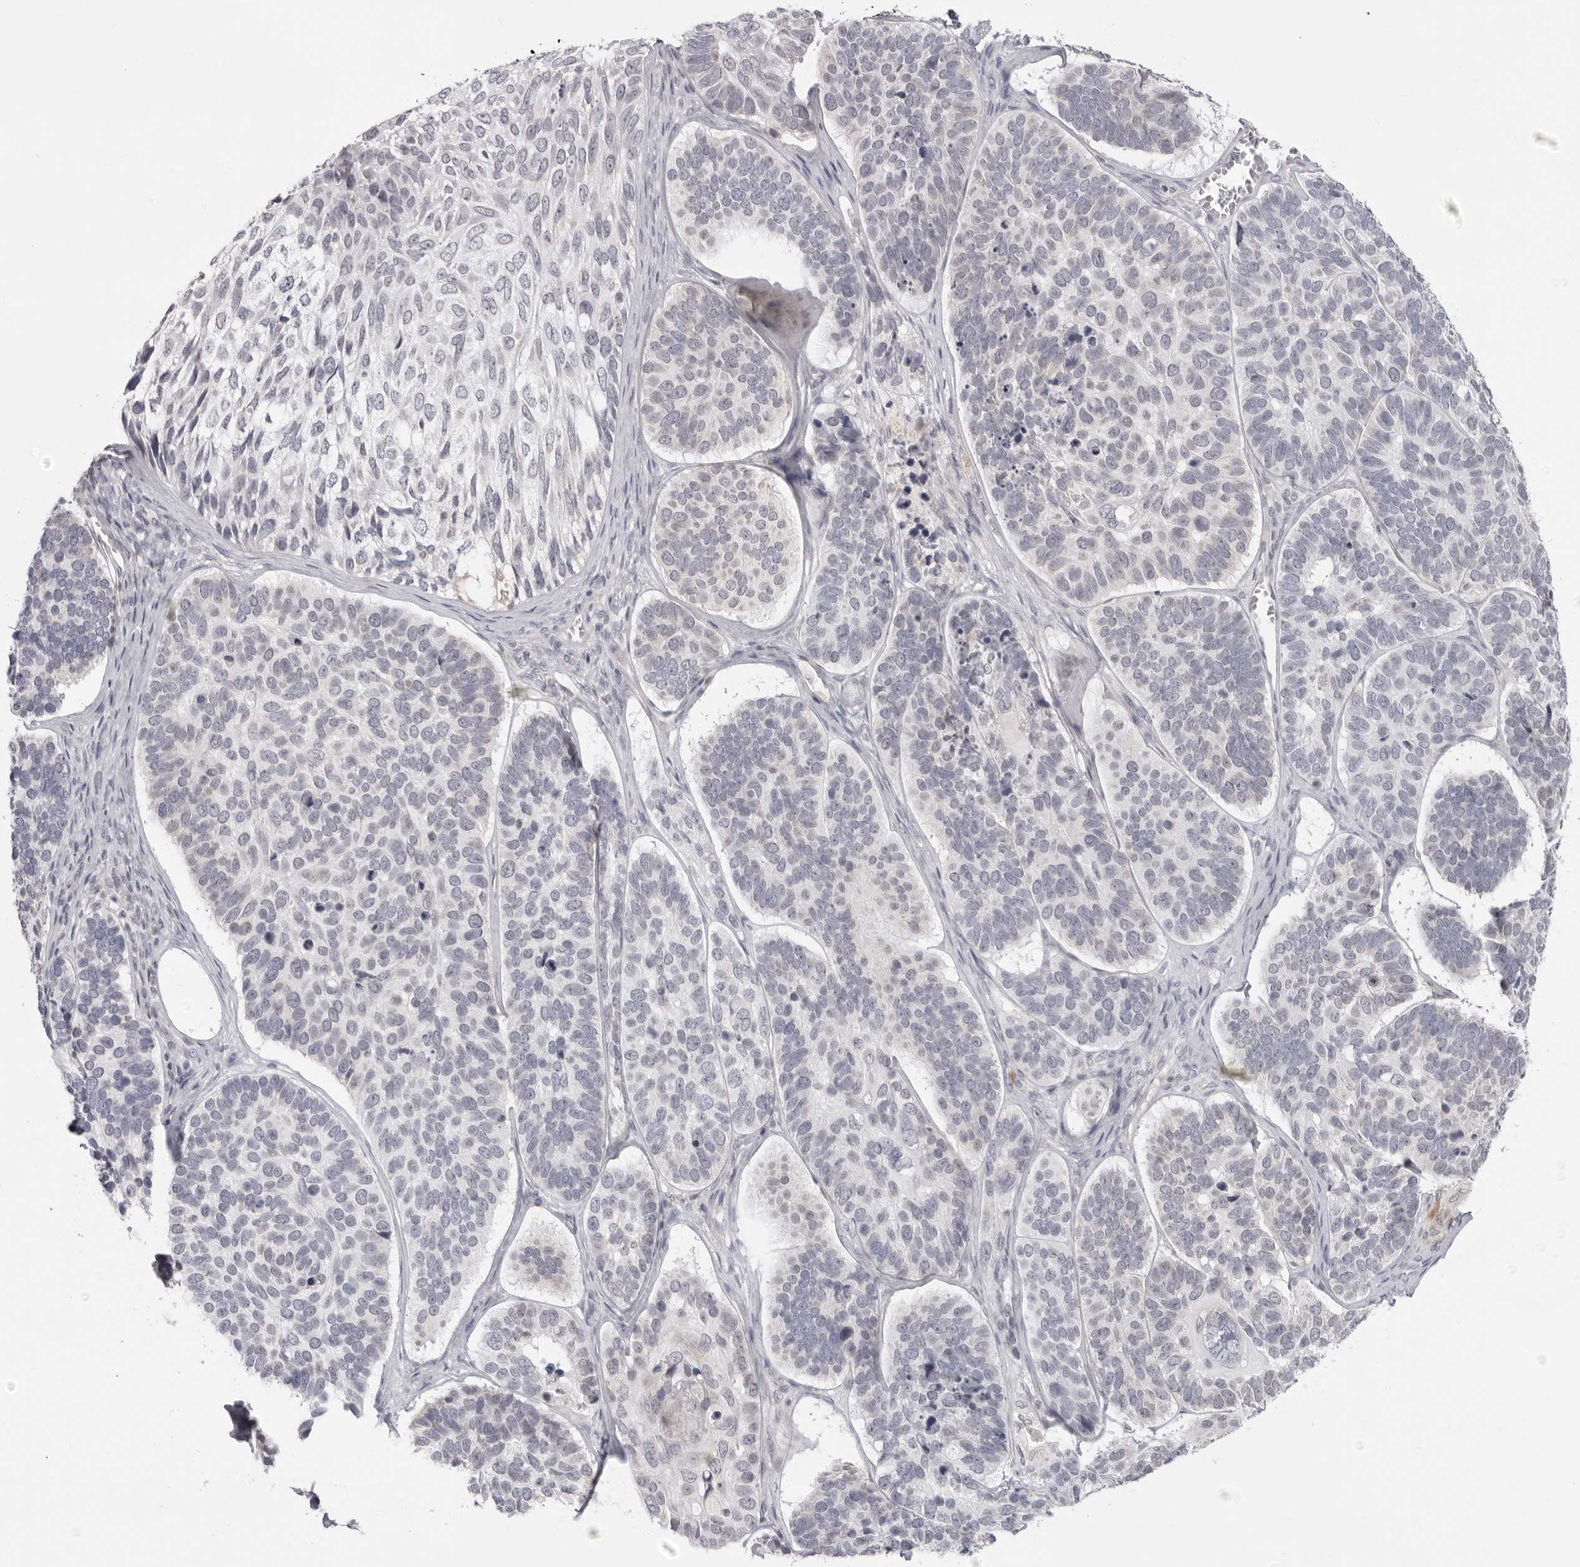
{"staining": {"intensity": "negative", "quantity": "none", "location": "none"}, "tissue": "skin cancer", "cell_type": "Tumor cells", "image_type": "cancer", "snomed": [{"axis": "morphology", "description": "Basal cell carcinoma"}, {"axis": "topography", "description": "Skin"}], "caption": "This is an IHC histopathology image of basal cell carcinoma (skin). There is no expression in tumor cells.", "gene": "ACP6", "patient": {"sex": "male", "age": 62}}